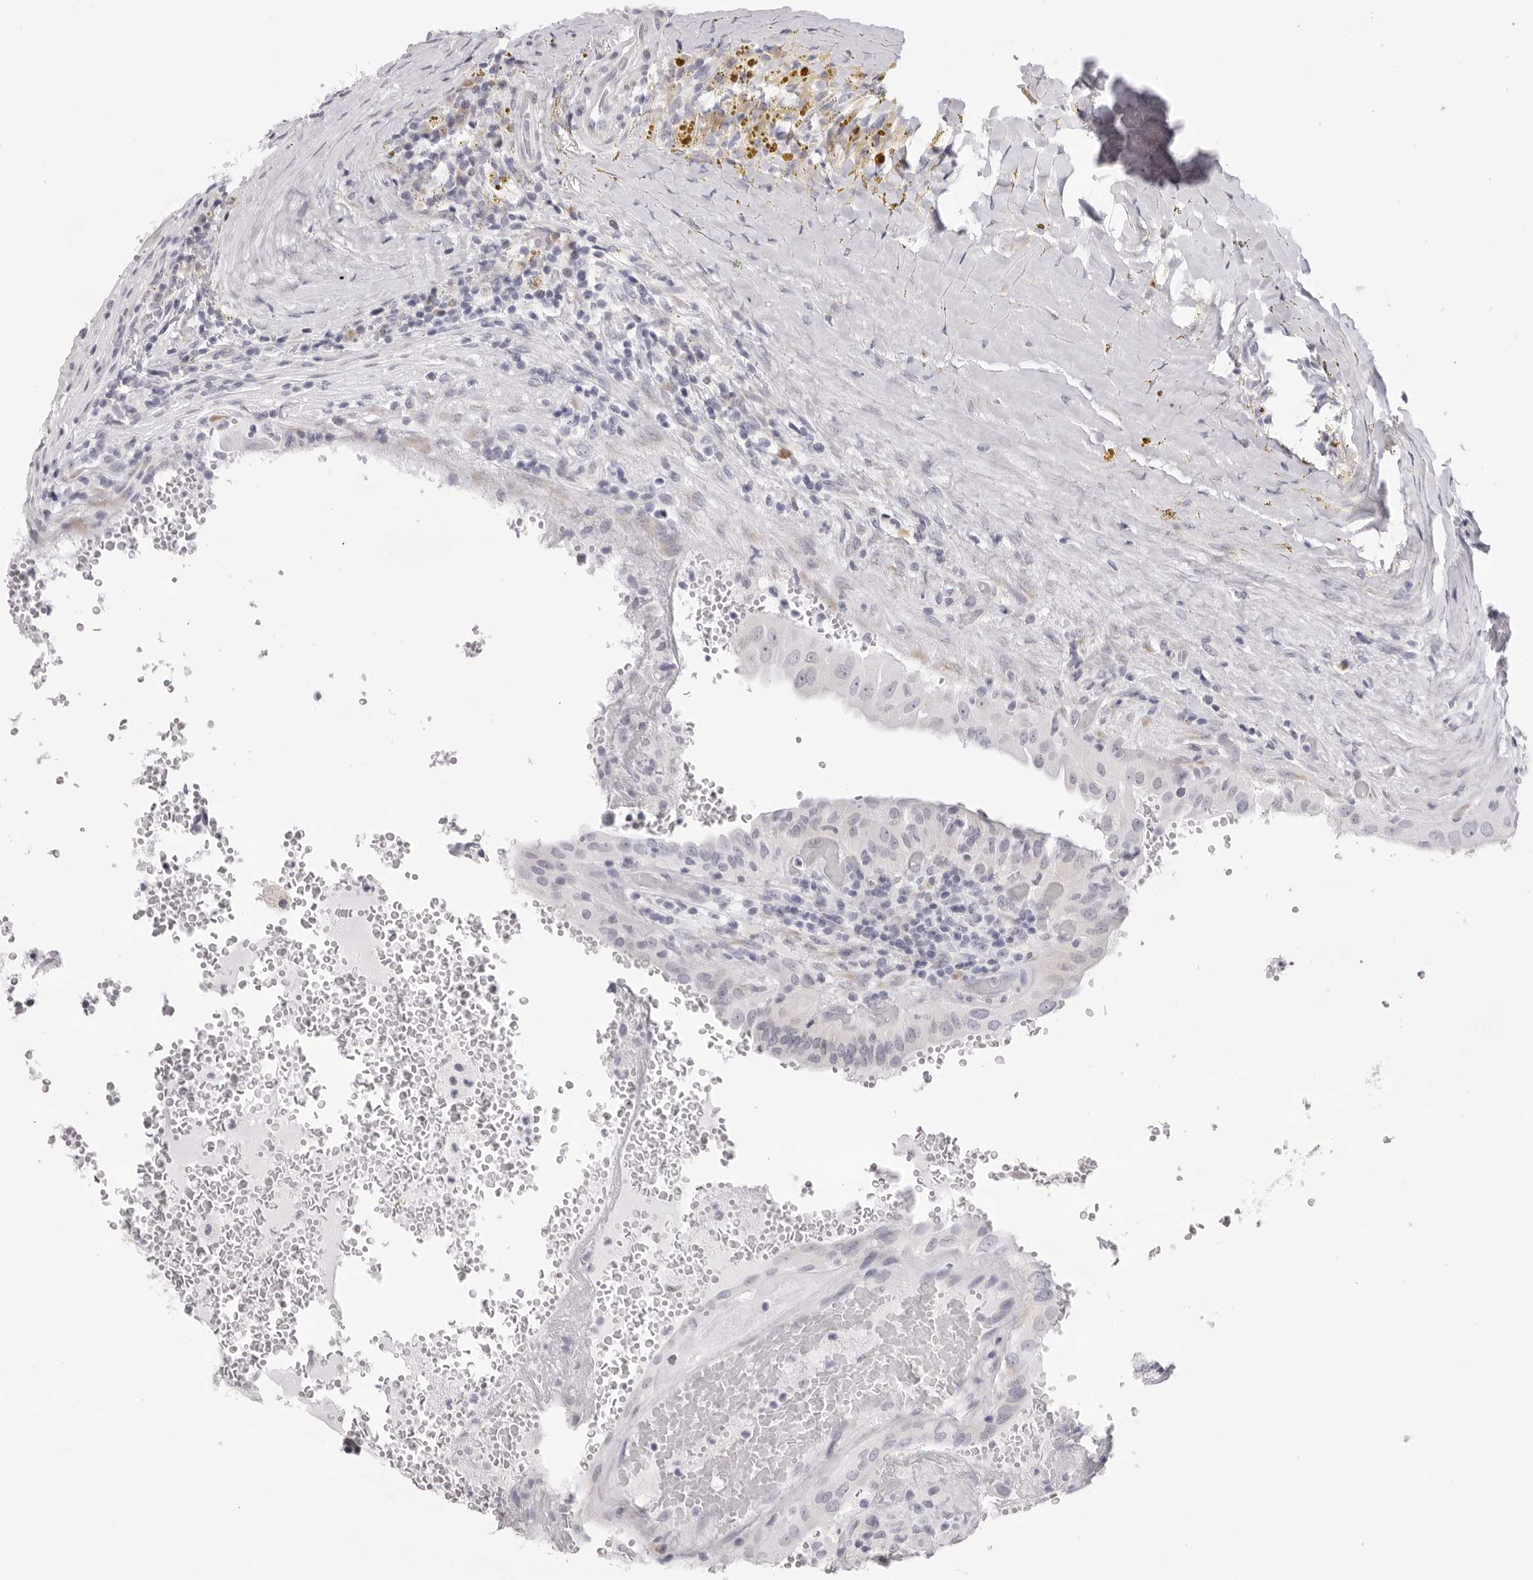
{"staining": {"intensity": "negative", "quantity": "none", "location": "none"}, "tissue": "thyroid cancer", "cell_type": "Tumor cells", "image_type": "cancer", "snomed": [{"axis": "morphology", "description": "Papillary adenocarcinoma, NOS"}, {"axis": "topography", "description": "Thyroid gland"}], "caption": "Tumor cells show no significant staining in papillary adenocarcinoma (thyroid).", "gene": "SMIM2", "patient": {"sex": "male", "age": 77}}